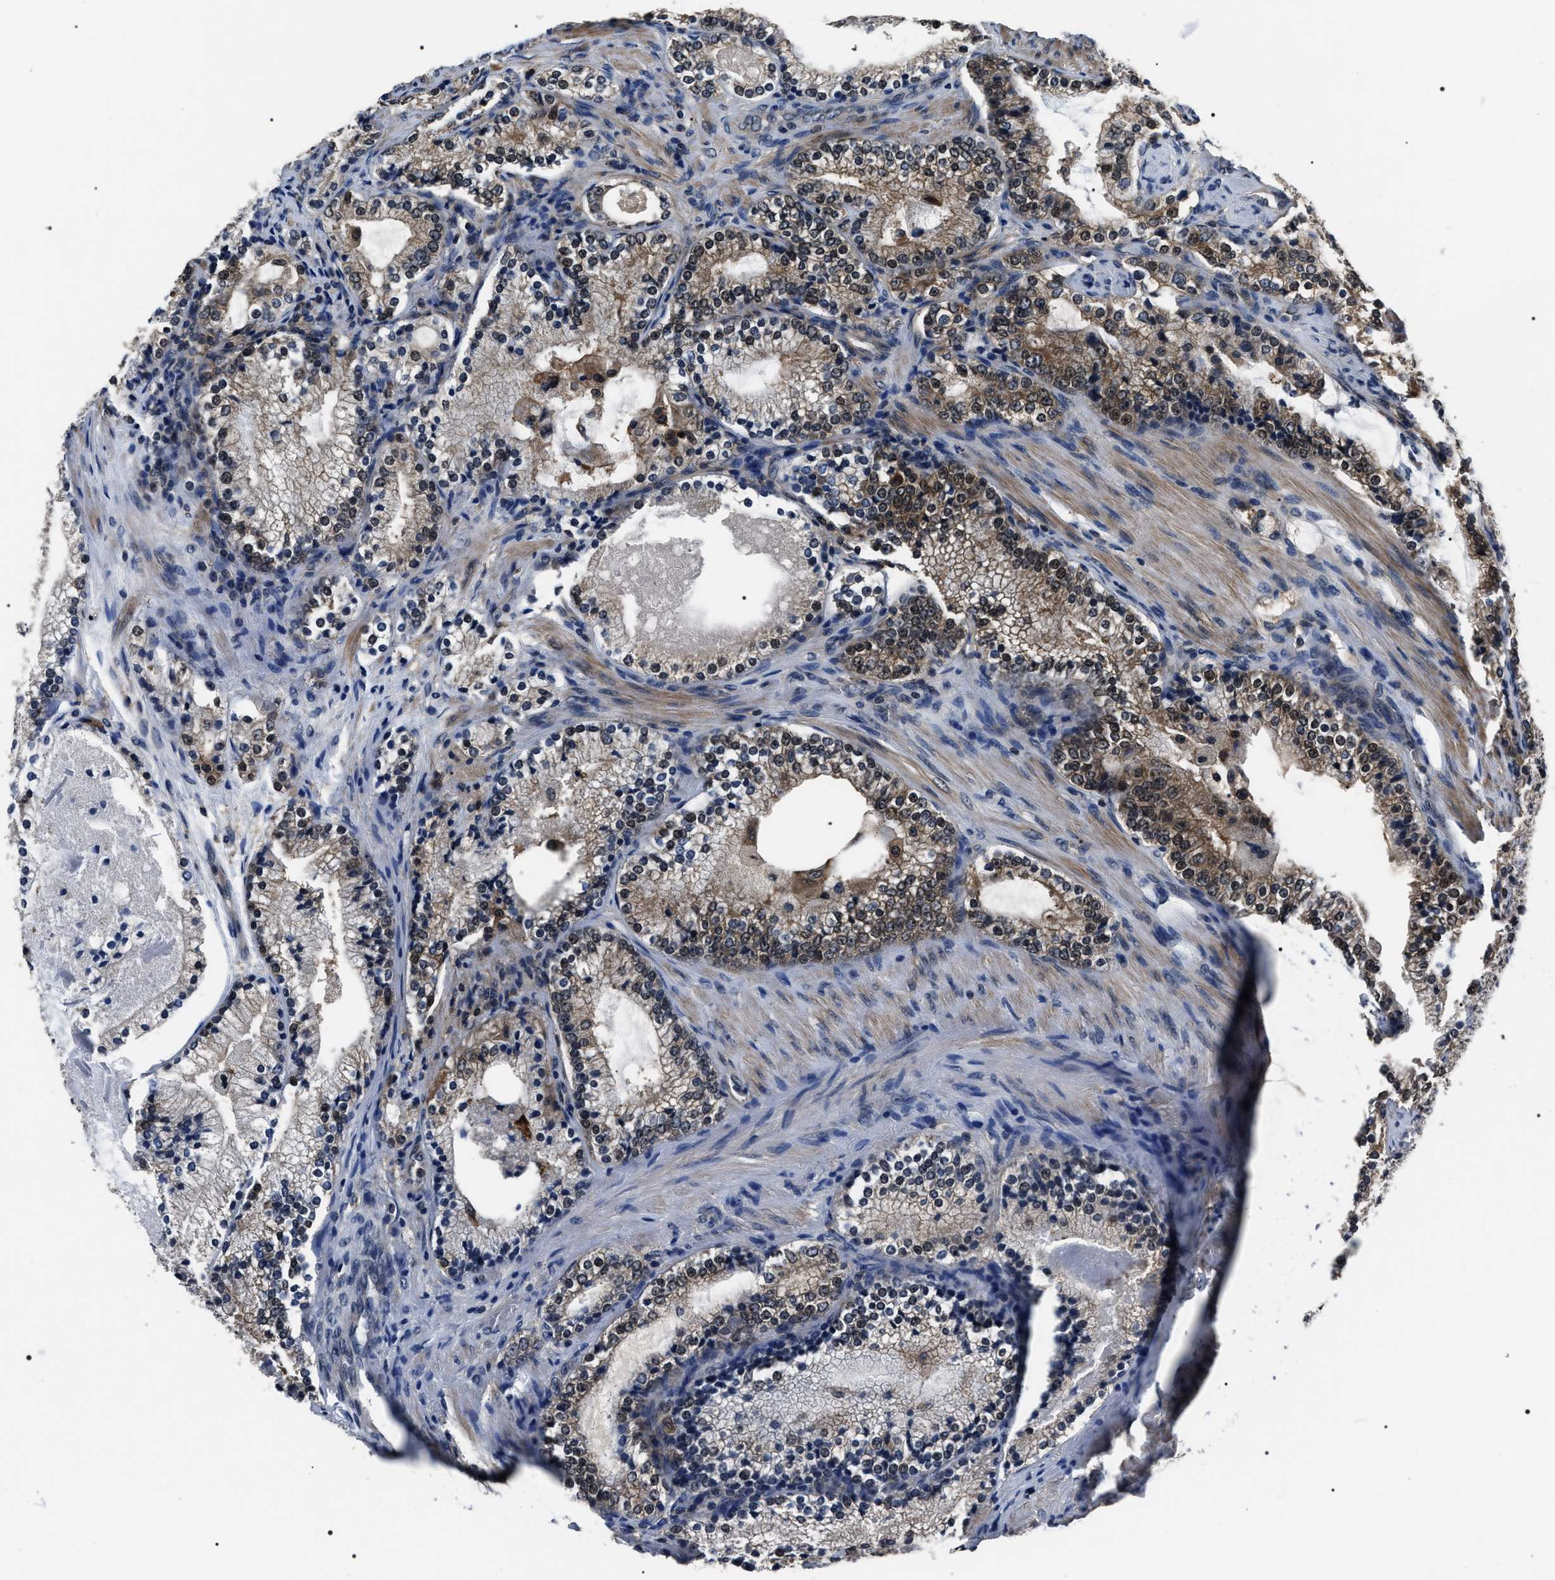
{"staining": {"intensity": "moderate", "quantity": "25%-75%", "location": "cytoplasmic/membranous,nuclear"}, "tissue": "prostate cancer", "cell_type": "Tumor cells", "image_type": "cancer", "snomed": [{"axis": "morphology", "description": "Adenocarcinoma, High grade"}, {"axis": "topography", "description": "Prostate"}], "caption": "Prostate cancer stained with immunohistochemistry exhibits moderate cytoplasmic/membranous and nuclear expression in about 25%-75% of tumor cells. The protein is shown in brown color, while the nuclei are stained blue.", "gene": "SIPA1", "patient": {"sex": "male", "age": 63}}